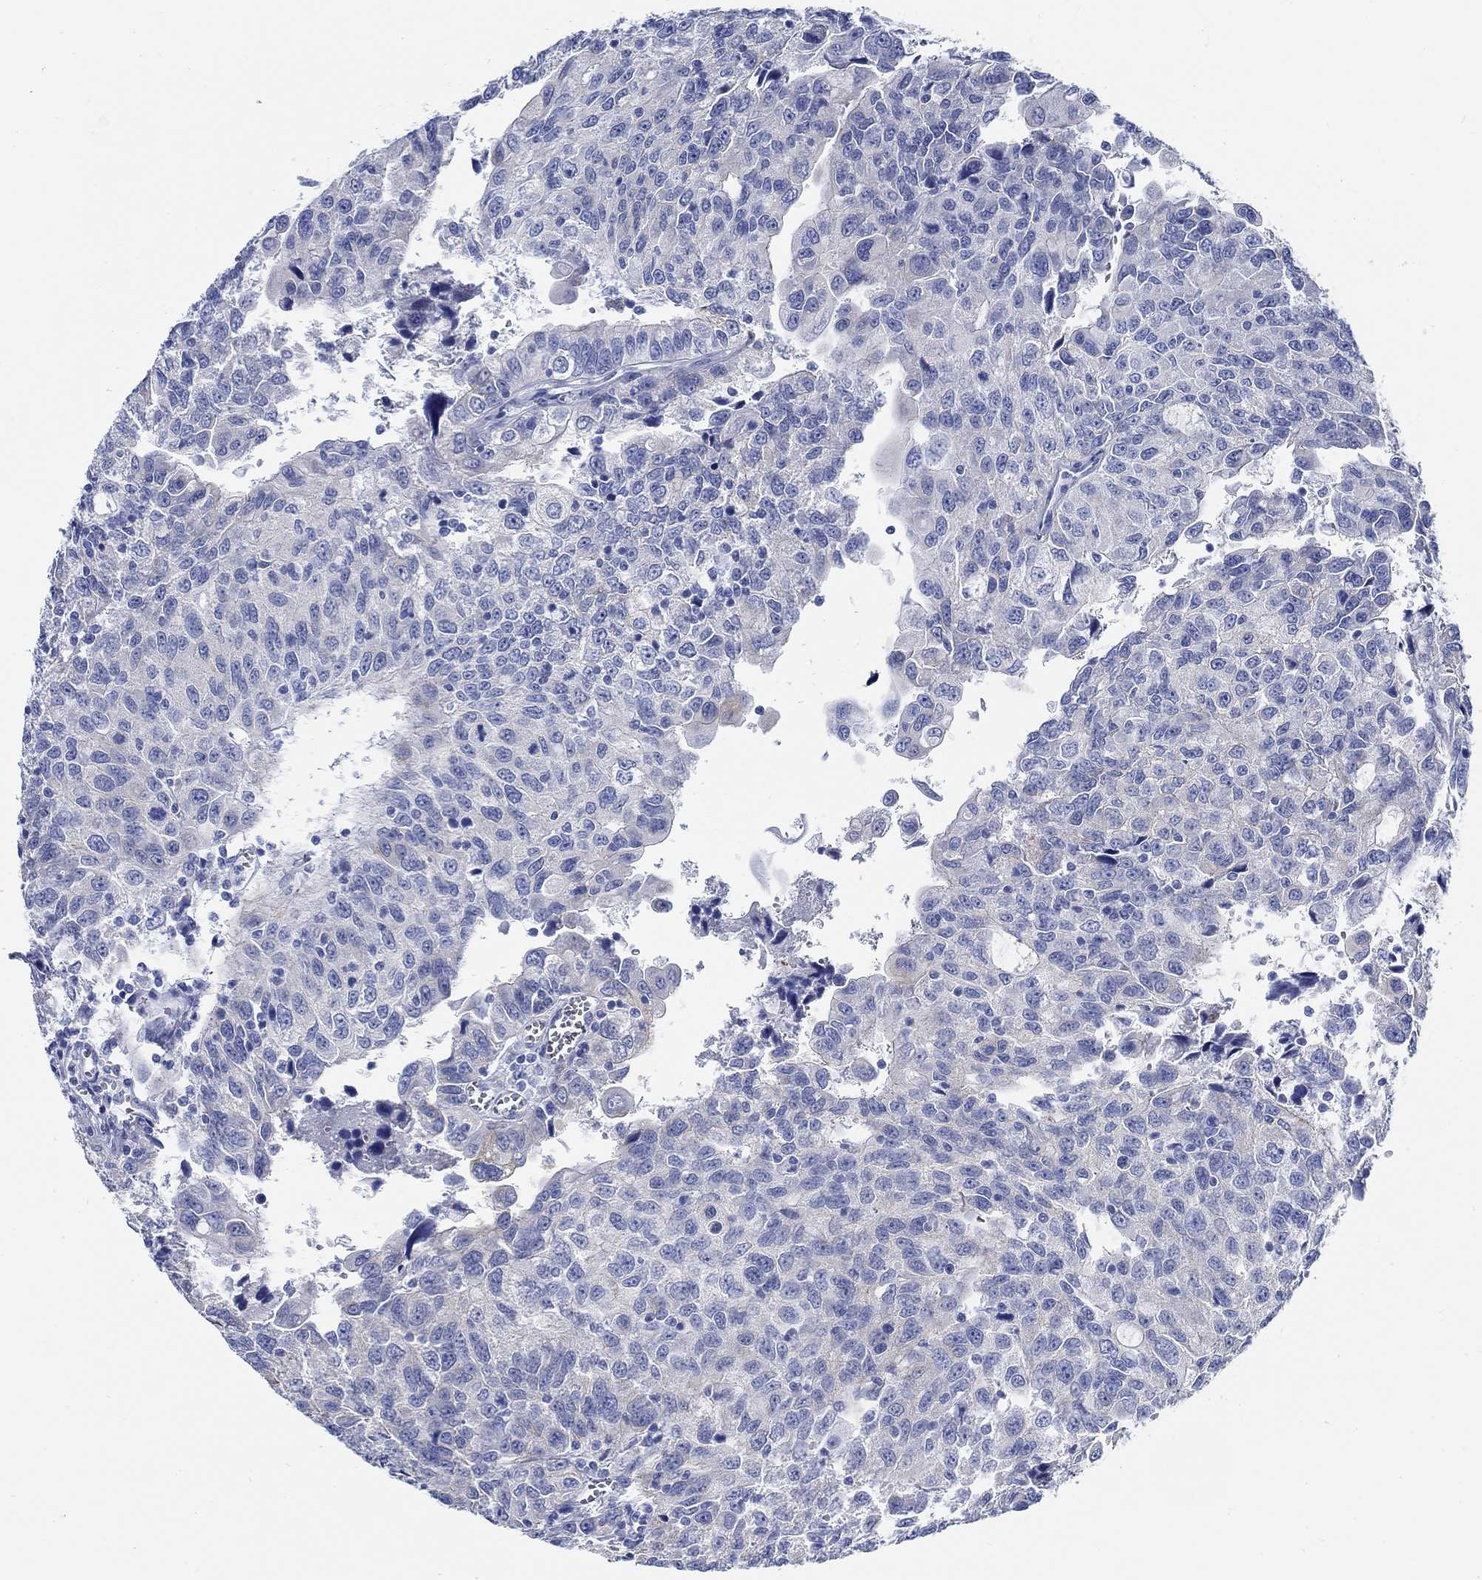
{"staining": {"intensity": "negative", "quantity": "none", "location": "none"}, "tissue": "urothelial cancer", "cell_type": "Tumor cells", "image_type": "cancer", "snomed": [{"axis": "morphology", "description": "Urothelial carcinoma, NOS"}, {"axis": "morphology", "description": "Urothelial carcinoma, High grade"}, {"axis": "topography", "description": "Urinary bladder"}], "caption": "Human urothelial cancer stained for a protein using immunohistochemistry exhibits no staining in tumor cells.", "gene": "RD3L", "patient": {"sex": "female", "age": 73}}